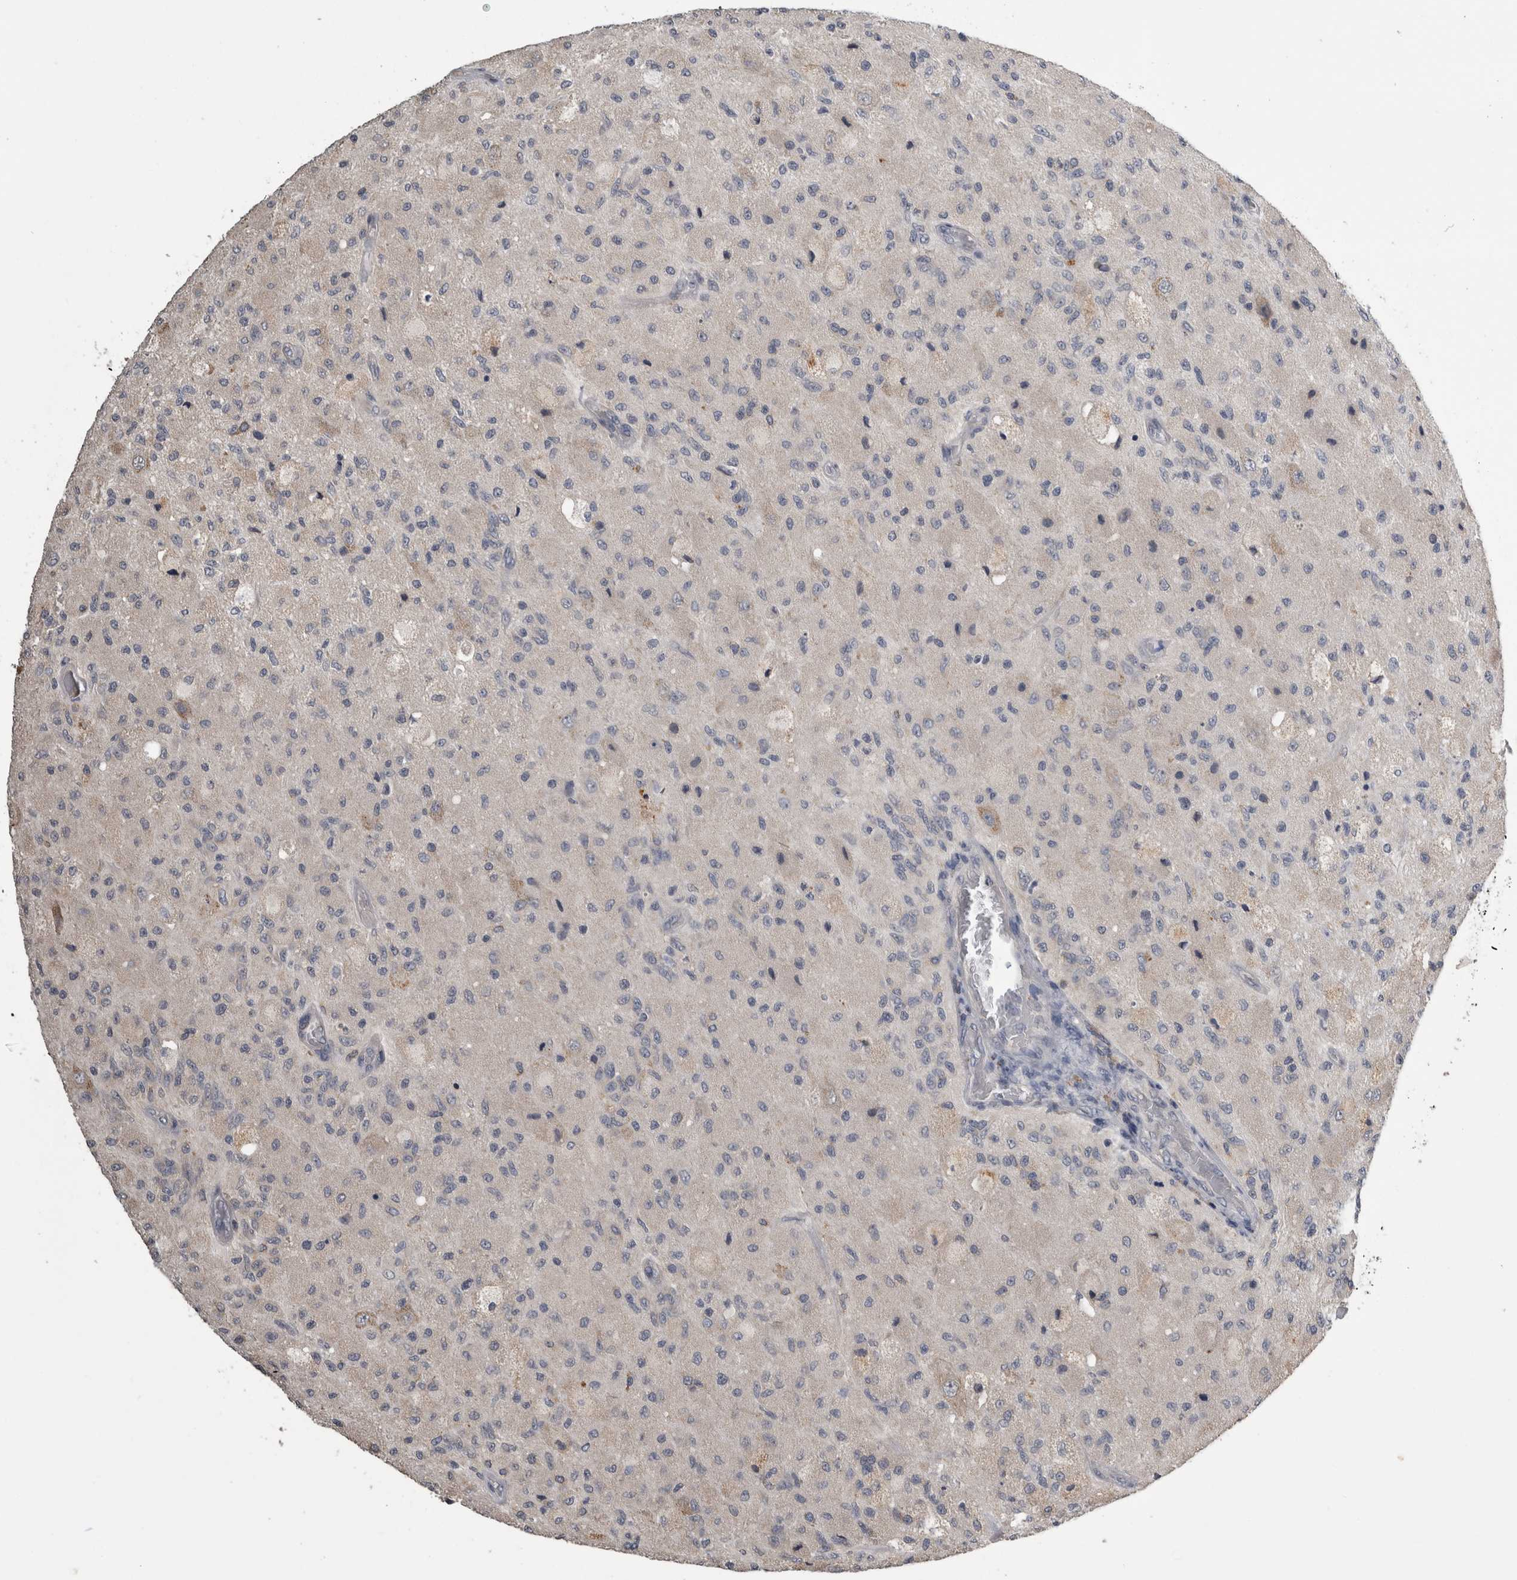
{"staining": {"intensity": "negative", "quantity": "none", "location": "none"}, "tissue": "glioma", "cell_type": "Tumor cells", "image_type": "cancer", "snomed": [{"axis": "morphology", "description": "Normal tissue, NOS"}, {"axis": "morphology", "description": "Glioma, malignant, High grade"}, {"axis": "topography", "description": "Cerebral cortex"}], "caption": "Human glioma stained for a protein using immunohistochemistry (IHC) shows no staining in tumor cells.", "gene": "ANXA13", "patient": {"sex": "male", "age": 77}}